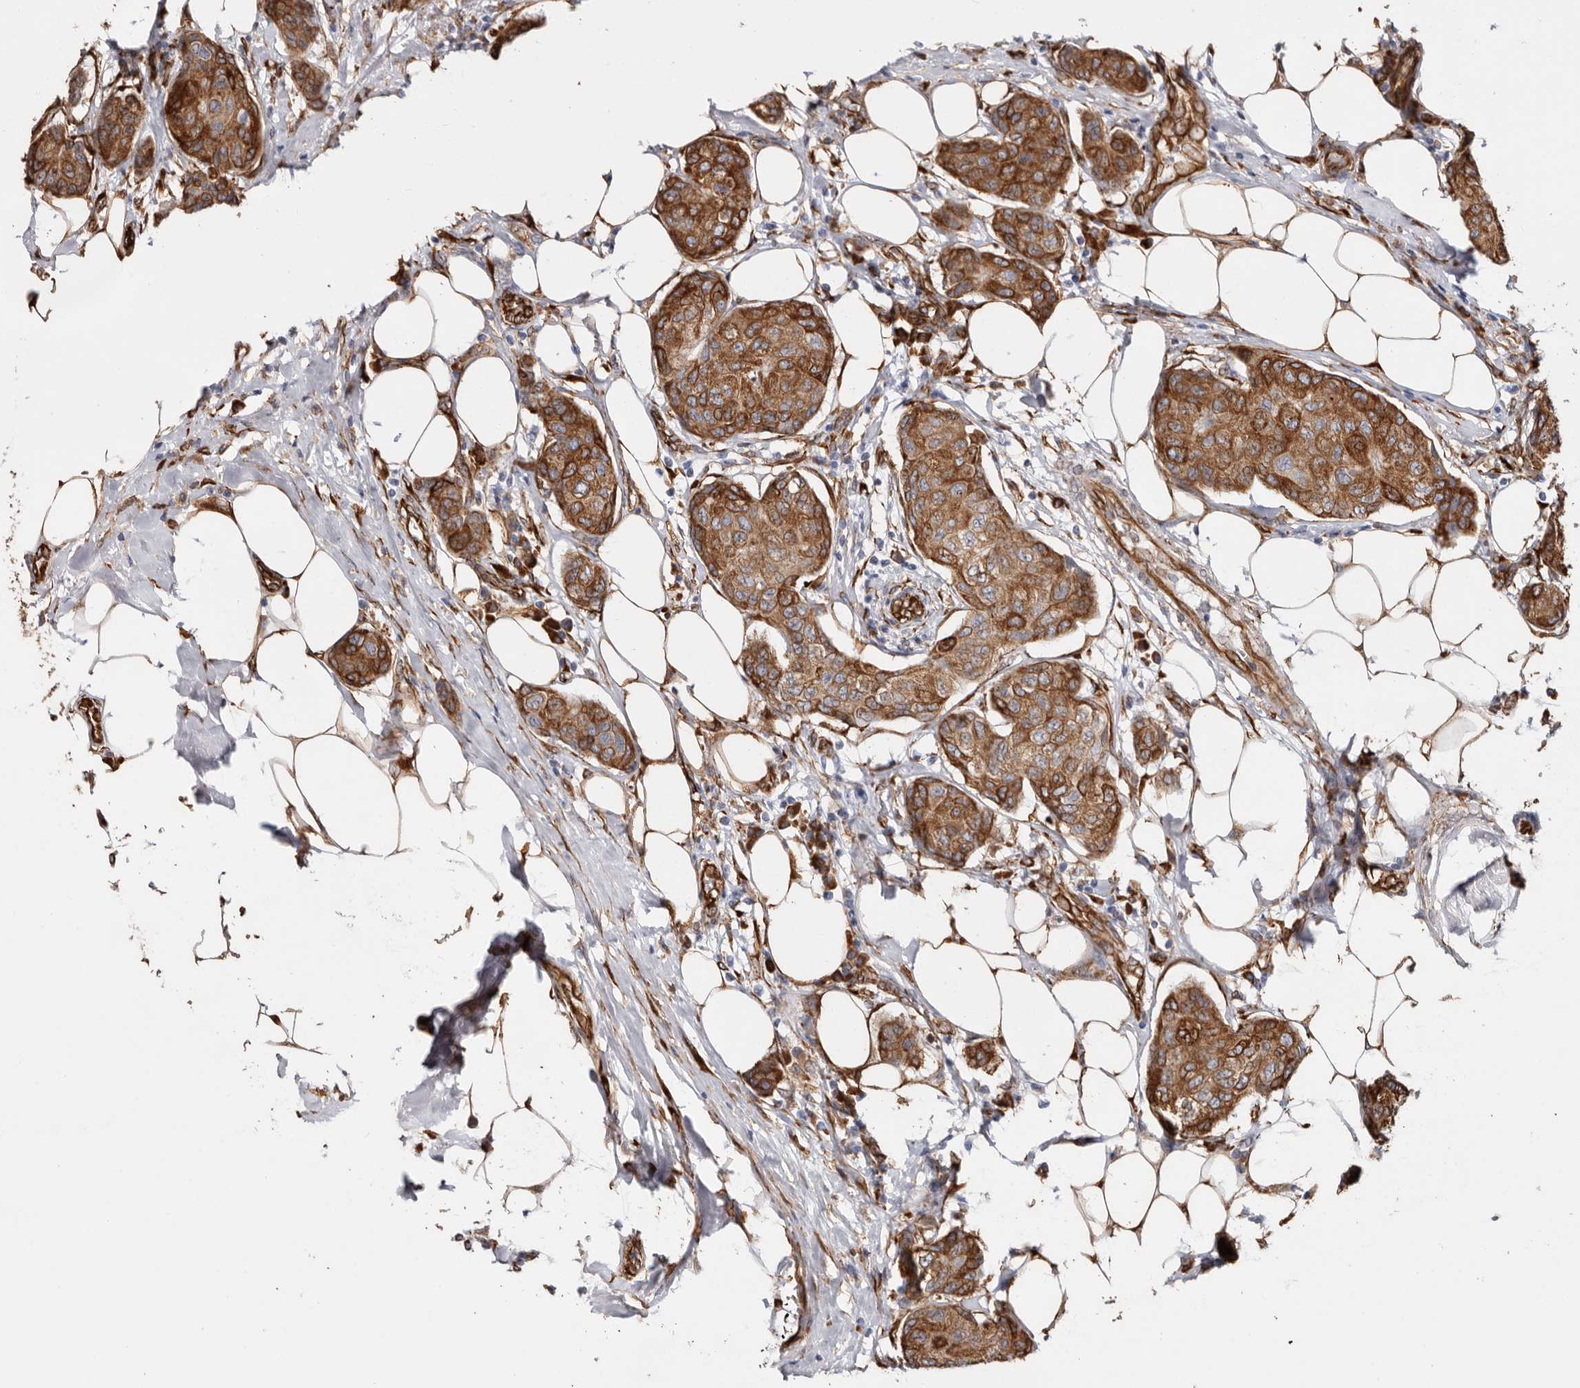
{"staining": {"intensity": "moderate", "quantity": ">75%", "location": "cytoplasmic/membranous"}, "tissue": "breast cancer", "cell_type": "Tumor cells", "image_type": "cancer", "snomed": [{"axis": "morphology", "description": "Duct carcinoma"}, {"axis": "topography", "description": "Breast"}], "caption": "About >75% of tumor cells in human invasive ductal carcinoma (breast) reveal moderate cytoplasmic/membranous protein expression as visualized by brown immunohistochemical staining.", "gene": "SEMA3E", "patient": {"sex": "female", "age": 80}}